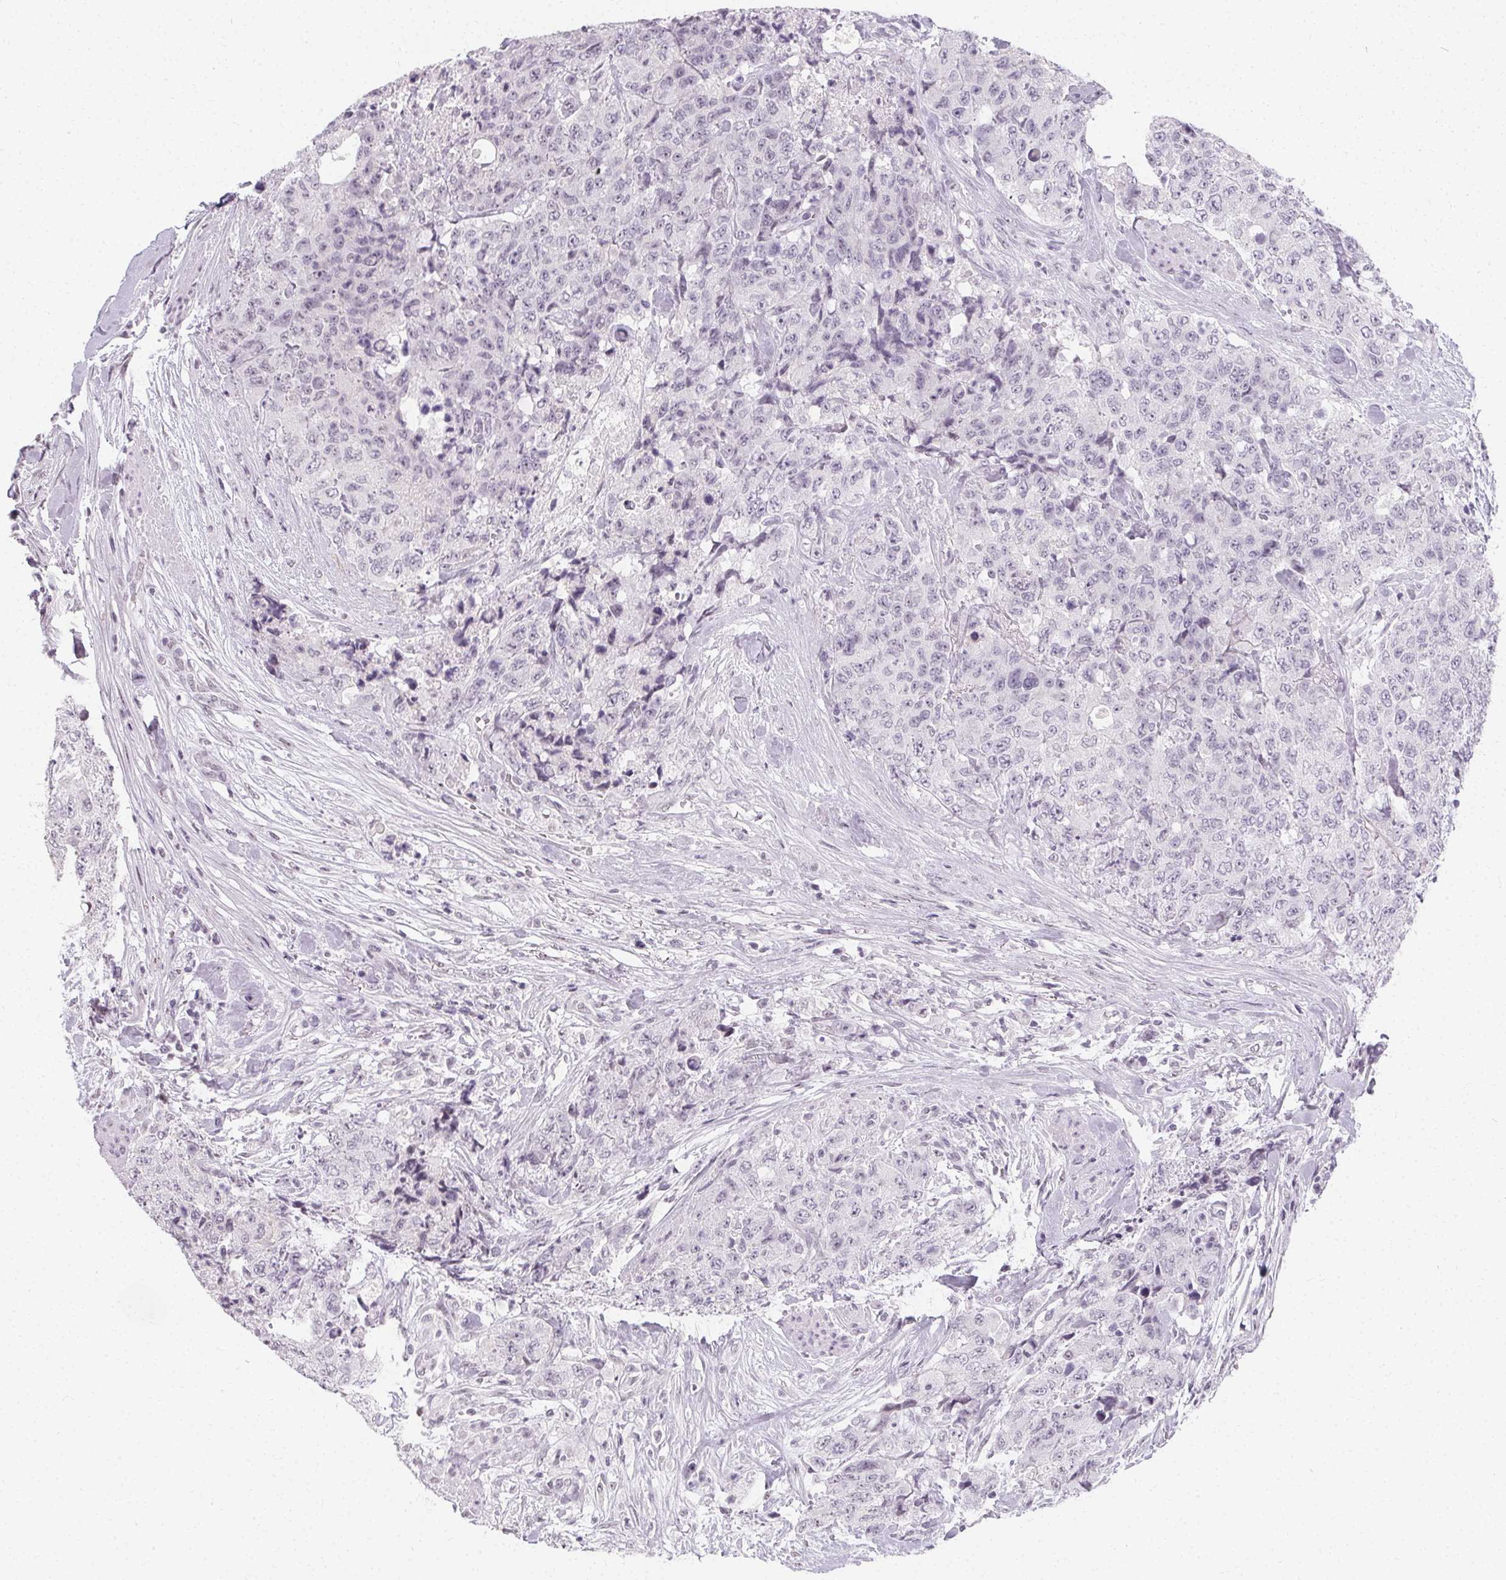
{"staining": {"intensity": "negative", "quantity": "none", "location": "none"}, "tissue": "urothelial cancer", "cell_type": "Tumor cells", "image_type": "cancer", "snomed": [{"axis": "morphology", "description": "Urothelial carcinoma, High grade"}, {"axis": "topography", "description": "Urinary bladder"}], "caption": "Tumor cells are negative for brown protein staining in urothelial carcinoma (high-grade).", "gene": "SYNPR", "patient": {"sex": "female", "age": 78}}